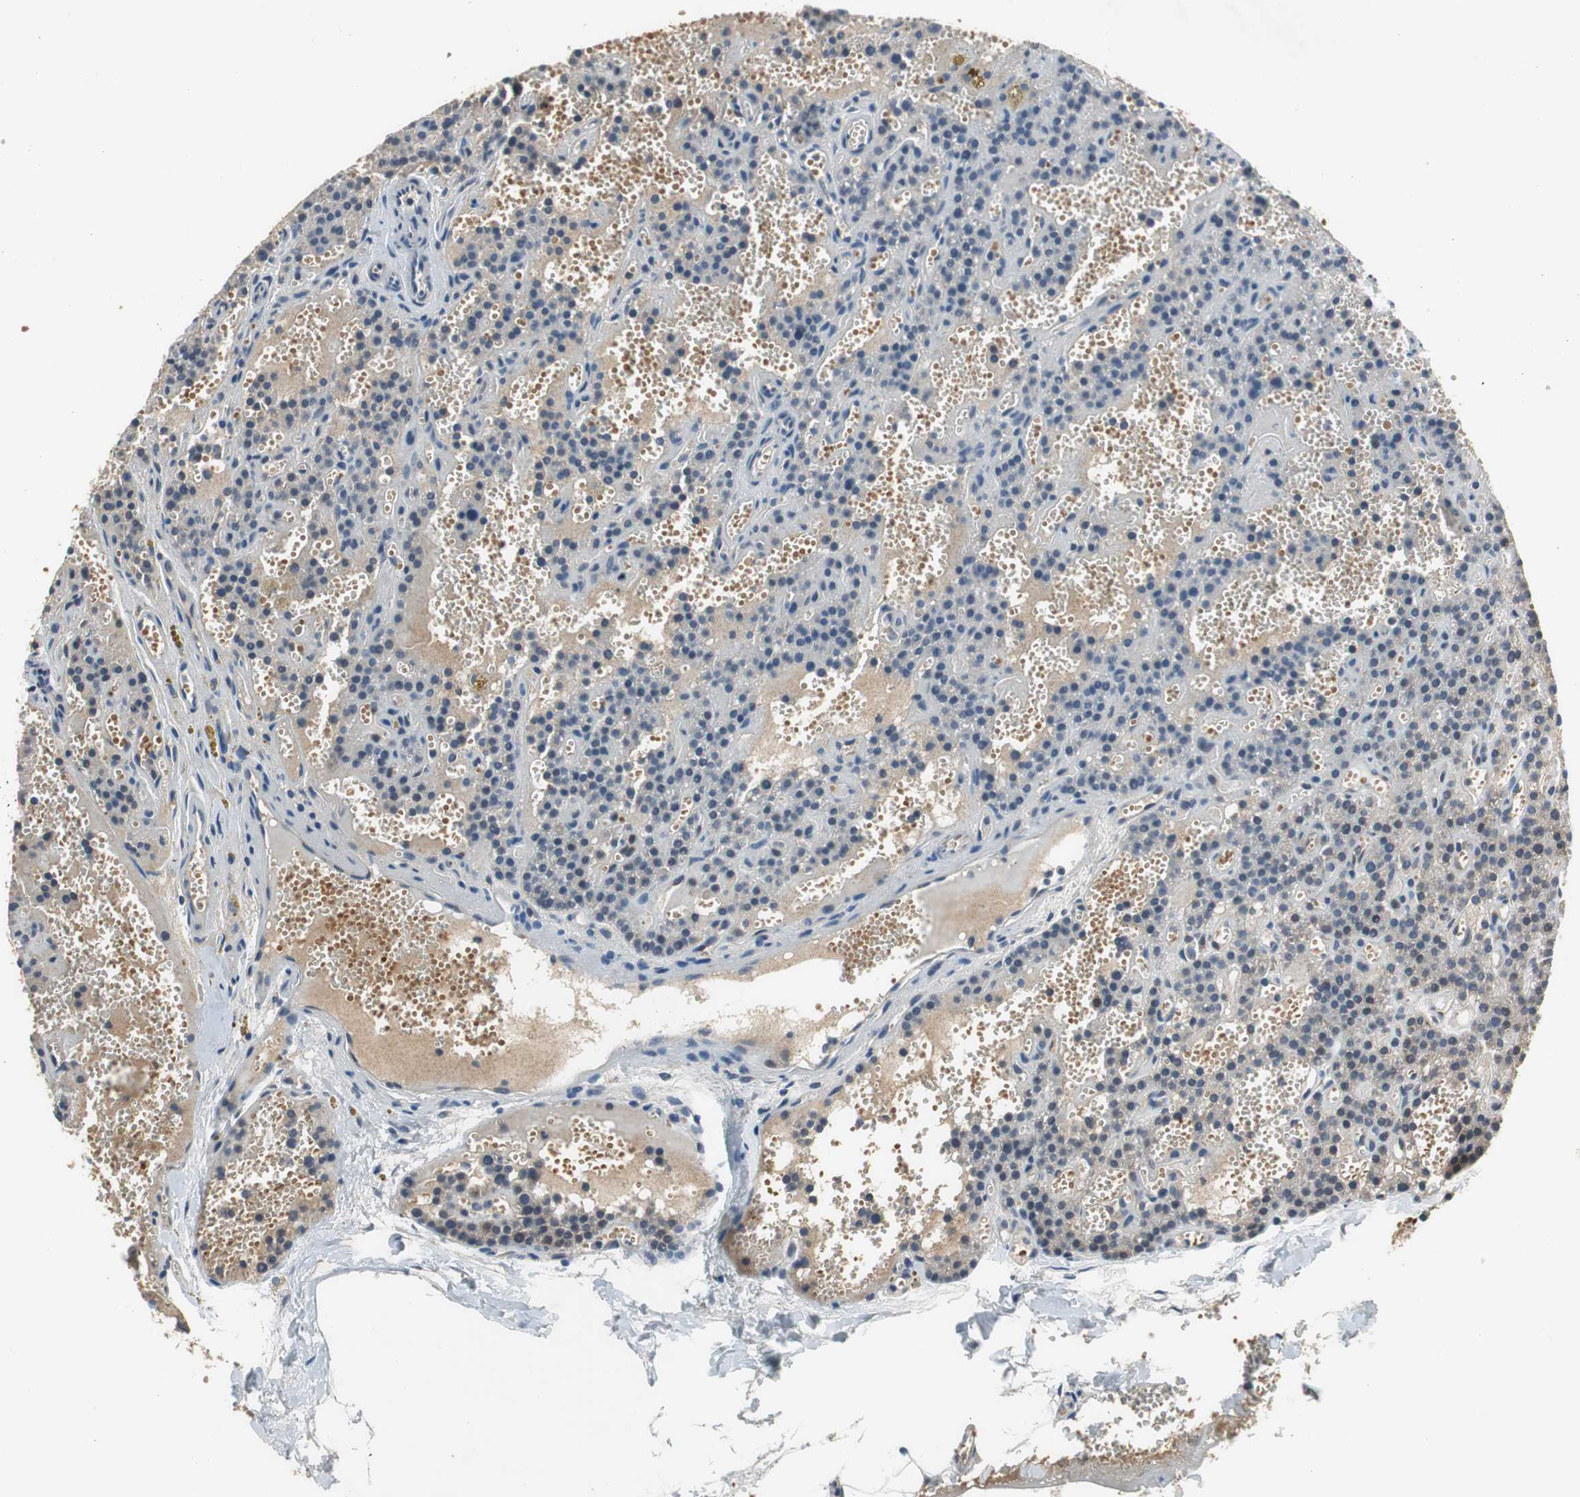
{"staining": {"intensity": "weak", "quantity": "25%-75%", "location": "cytoplasmic/membranous"}, "tissue": "parathyroid gland", "cell_type": "Glandular cells", "image_type": "normal", "snomed": [{"axis": "morphology", "description": "Normal tissue, NOS"}, {"axis": "topography", "description": "Parathyroid gland"}], "caption": "Protein analysis of unremarkable parathyroid gland shows weak cytoplasmic/membranous positivity in approximately 25%-75% of glandular cells. Immunohistochemistry stains the protein in brown and the nuclei are stained blue.", "gene": "PI4KB", "patient": {"sex": "male", "age": 25}}